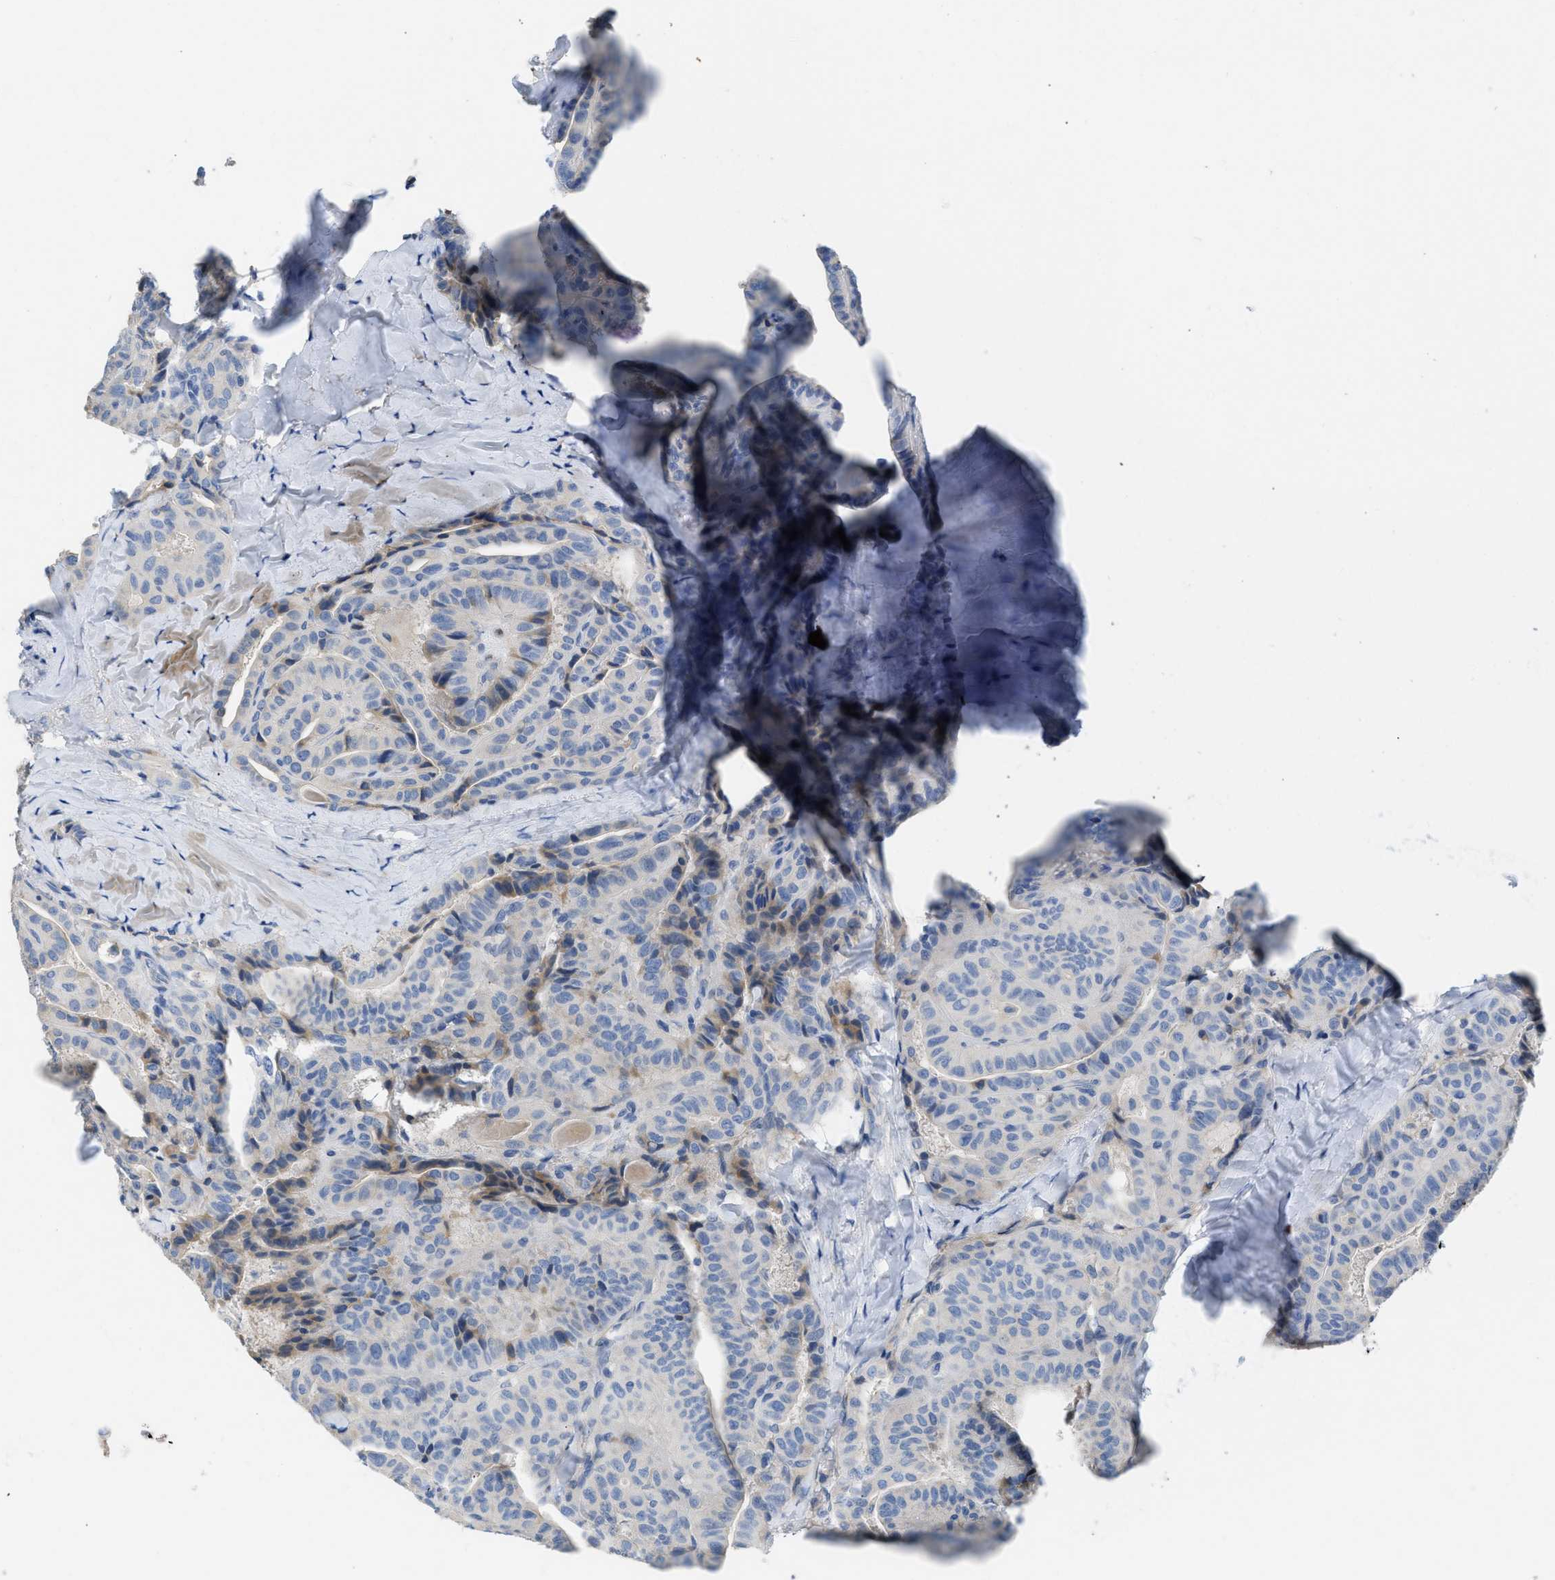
{"staining": {"intensity": "negative", "quantity": "none", "location": "none"}, "tissue": "thyroid cancer", "cell_type": "Tumor cells", "image_type": "cancer", "snomed": [{"axis": "morphology", "description": "Papillary adenocarcinoma, NOS"}, {"axis": "topography", "description": "Thyroid gland"}], "caption": "An immunohistochemistry image of thyroid cancer (papillary adenocarcinoma) is shown. There is no staining in tumor cells of thyroid cancer (papillary adenocarcinoma). Brightfield microscopy of immunohistochemistry stained with DAB (brown) and hematoxylin (blue), captured at high magnification.", "gene": "C1S", "patient": {"sex": "male", "age": 77}}